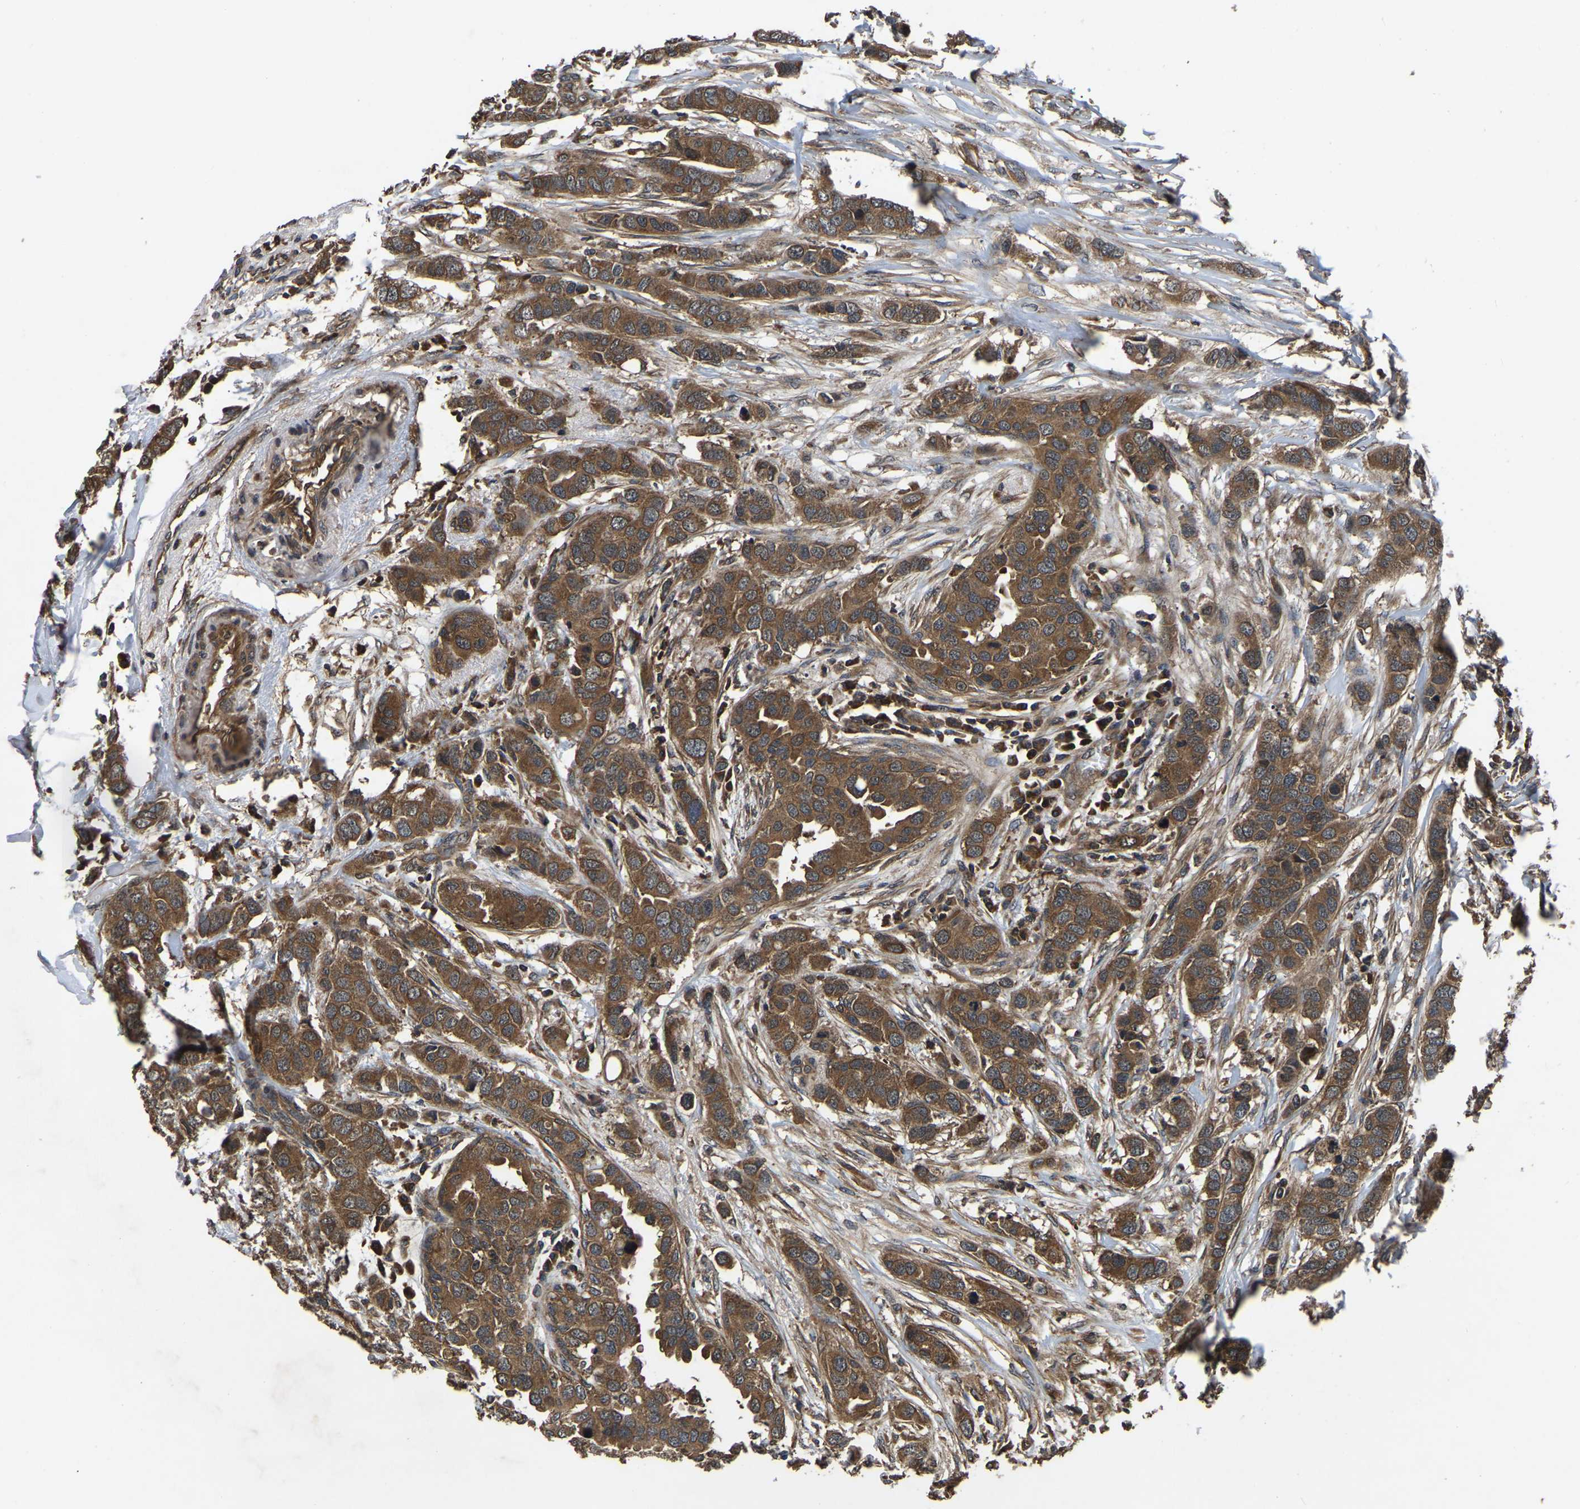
{"staining": {"intensity": "moderate", "quantity": ">75%", "location": "cytoplasmic/membranous"}, "tissue": "breast cancer", "cell_type": "Tumor cells", "image_type": "cancer", "snomed": [{"axis": "morphology", "description": "Duct carcinoma"}, {"axis": "topography", "description": "Breast"}], "caption": "The micrograph shows immunohistochemical staining of breast cancer (invasive ductal carcinoma). There is moderate cytoplasmic/membranous staining is identified in approximately >75% of tumor cells.", "gene": "CRYZL1", "patient": {"sex": "female", "age": 50}}